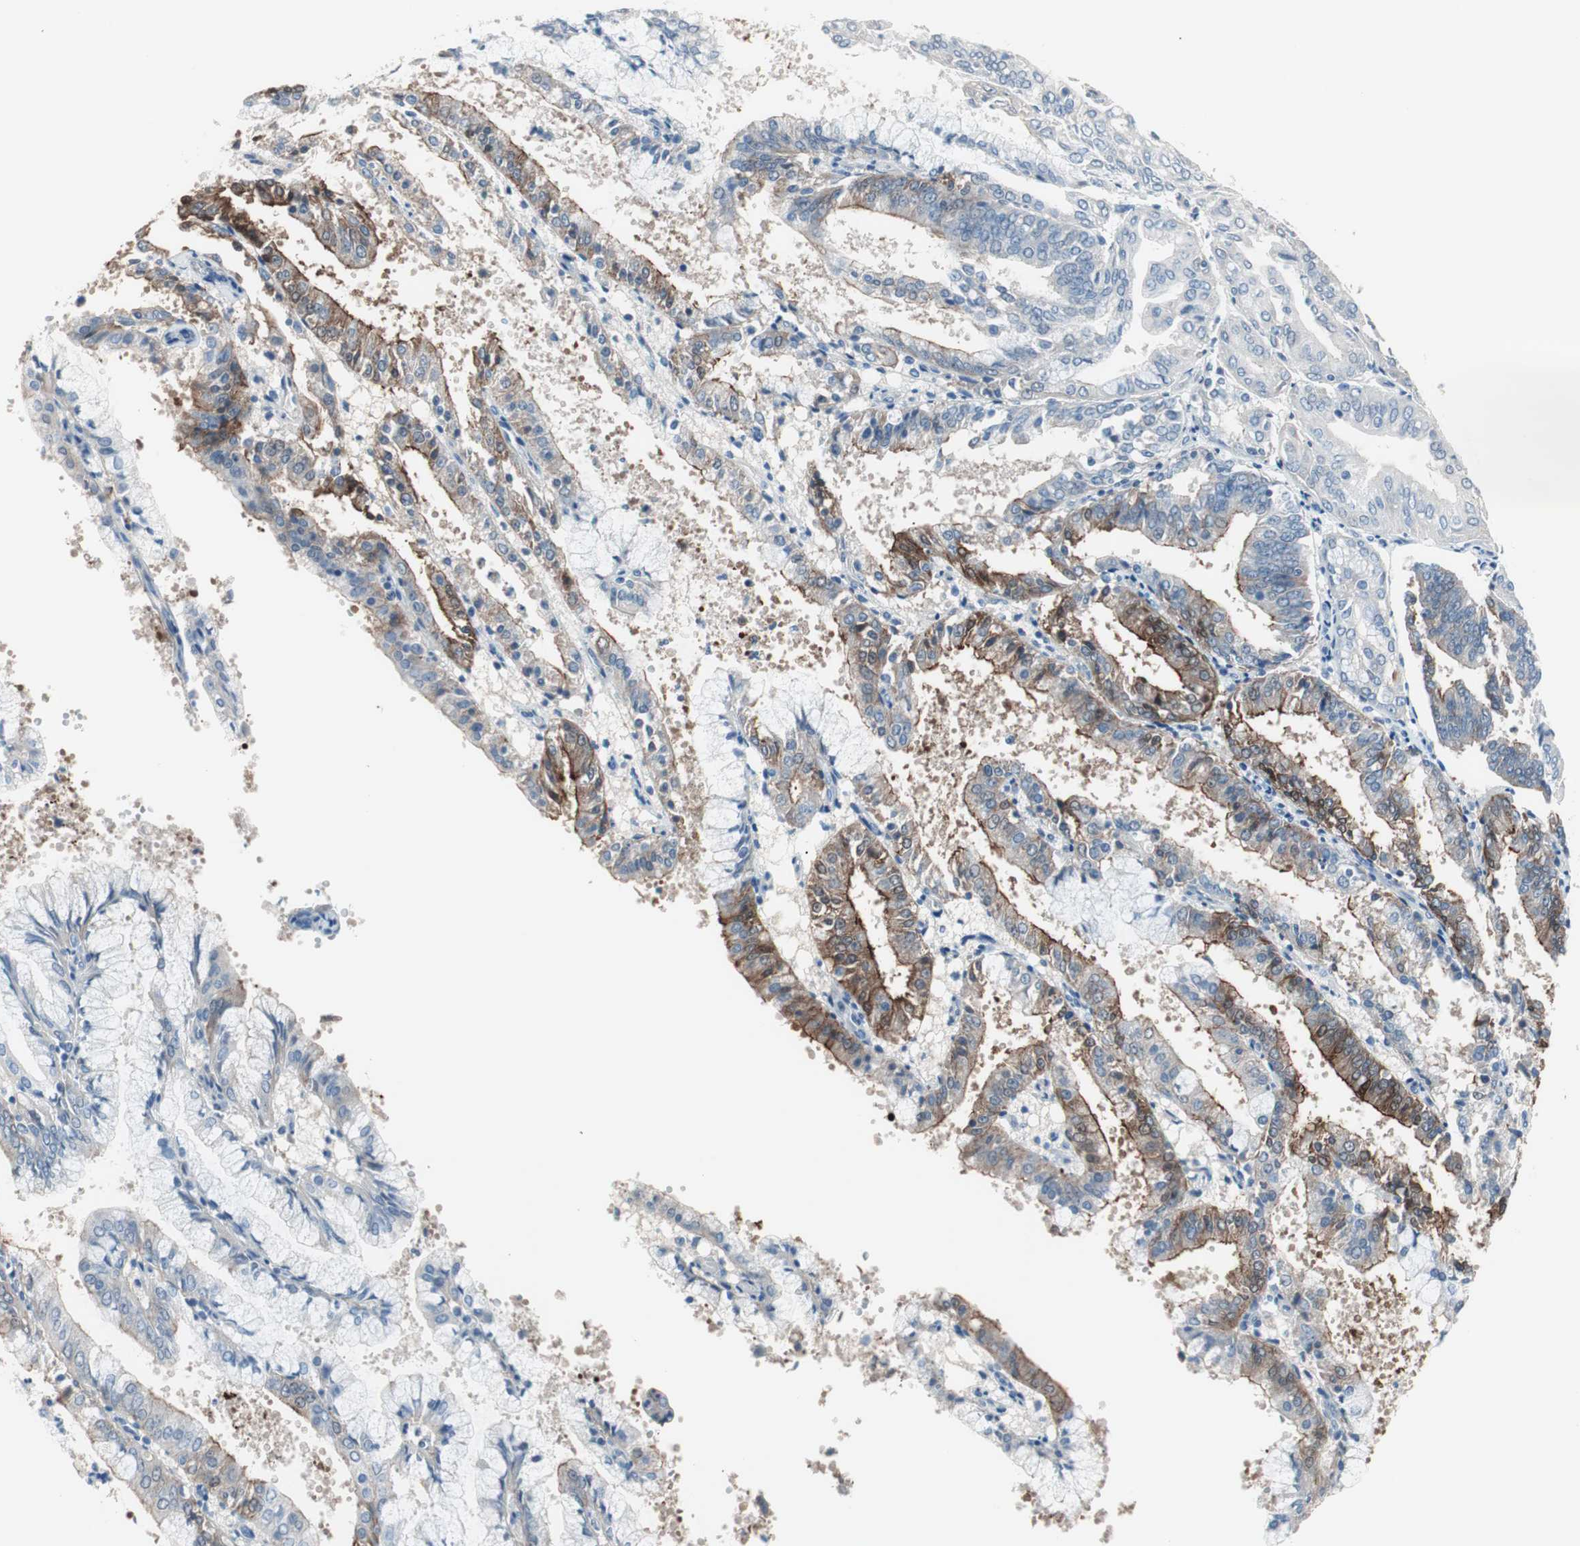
{"staining": {"intensity": "strong", "quantity": "25%-75%", "location": "cytoplasmic/membranous"}, "tissue": "endometrial cancer", "cell_type": "Tumor cells", "image_type": "cancer", "snomed": [{"axis": "morphology", "description": "Adenocarcinoma, NOS"}, {"axis": "topography", "description": "Endometrium"}], "caption": "This is a micrograph of immunohistochemistry (IHC) staining of endometrial cancer, which shows strong expression in the cytoplasmic/membranous of tumor cells.", "gene": "VIL1", "patient": {"sex": "female", "age": 63}}